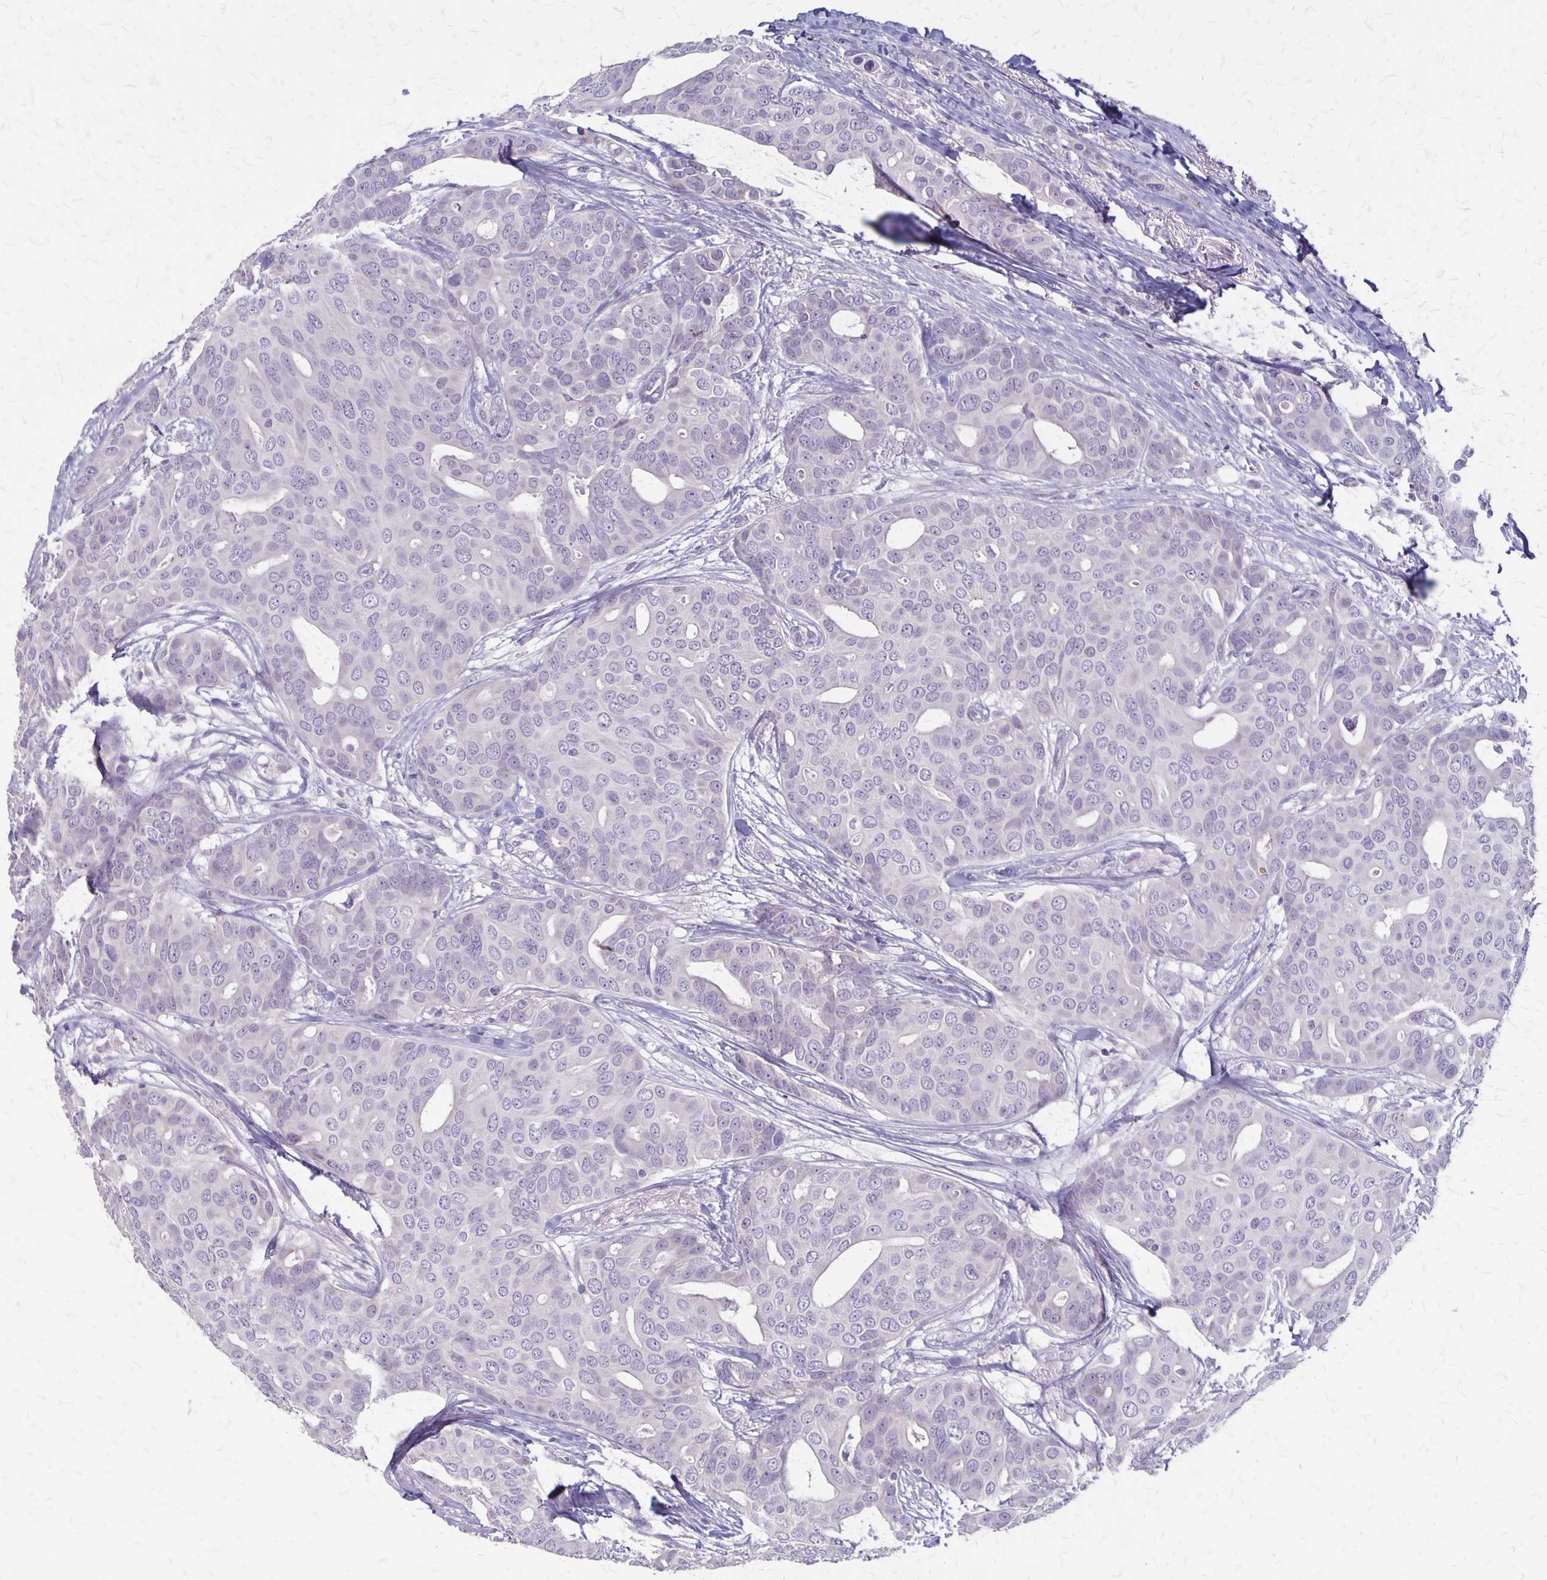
{"staining": {"intensity": "negative", "quantity": "none", "location": "none"}, "tissue": "breast cancer", "cell_type": "Tumor cells", "image_type": "cancer", "snomed": [{"axis": "morphology", "description": "Duct carcinoma"}, {"axis": "topography", "description": "Breast"}], "caption": "High power microscopy photomicrograph of an immunohistochemistry micrograph of breast cancer (intraductal carcinoma), revealing no significant positivity in tumor cells.", "gene": "SEPTIN5", "patient": {"sex": "female", "age": 54}}